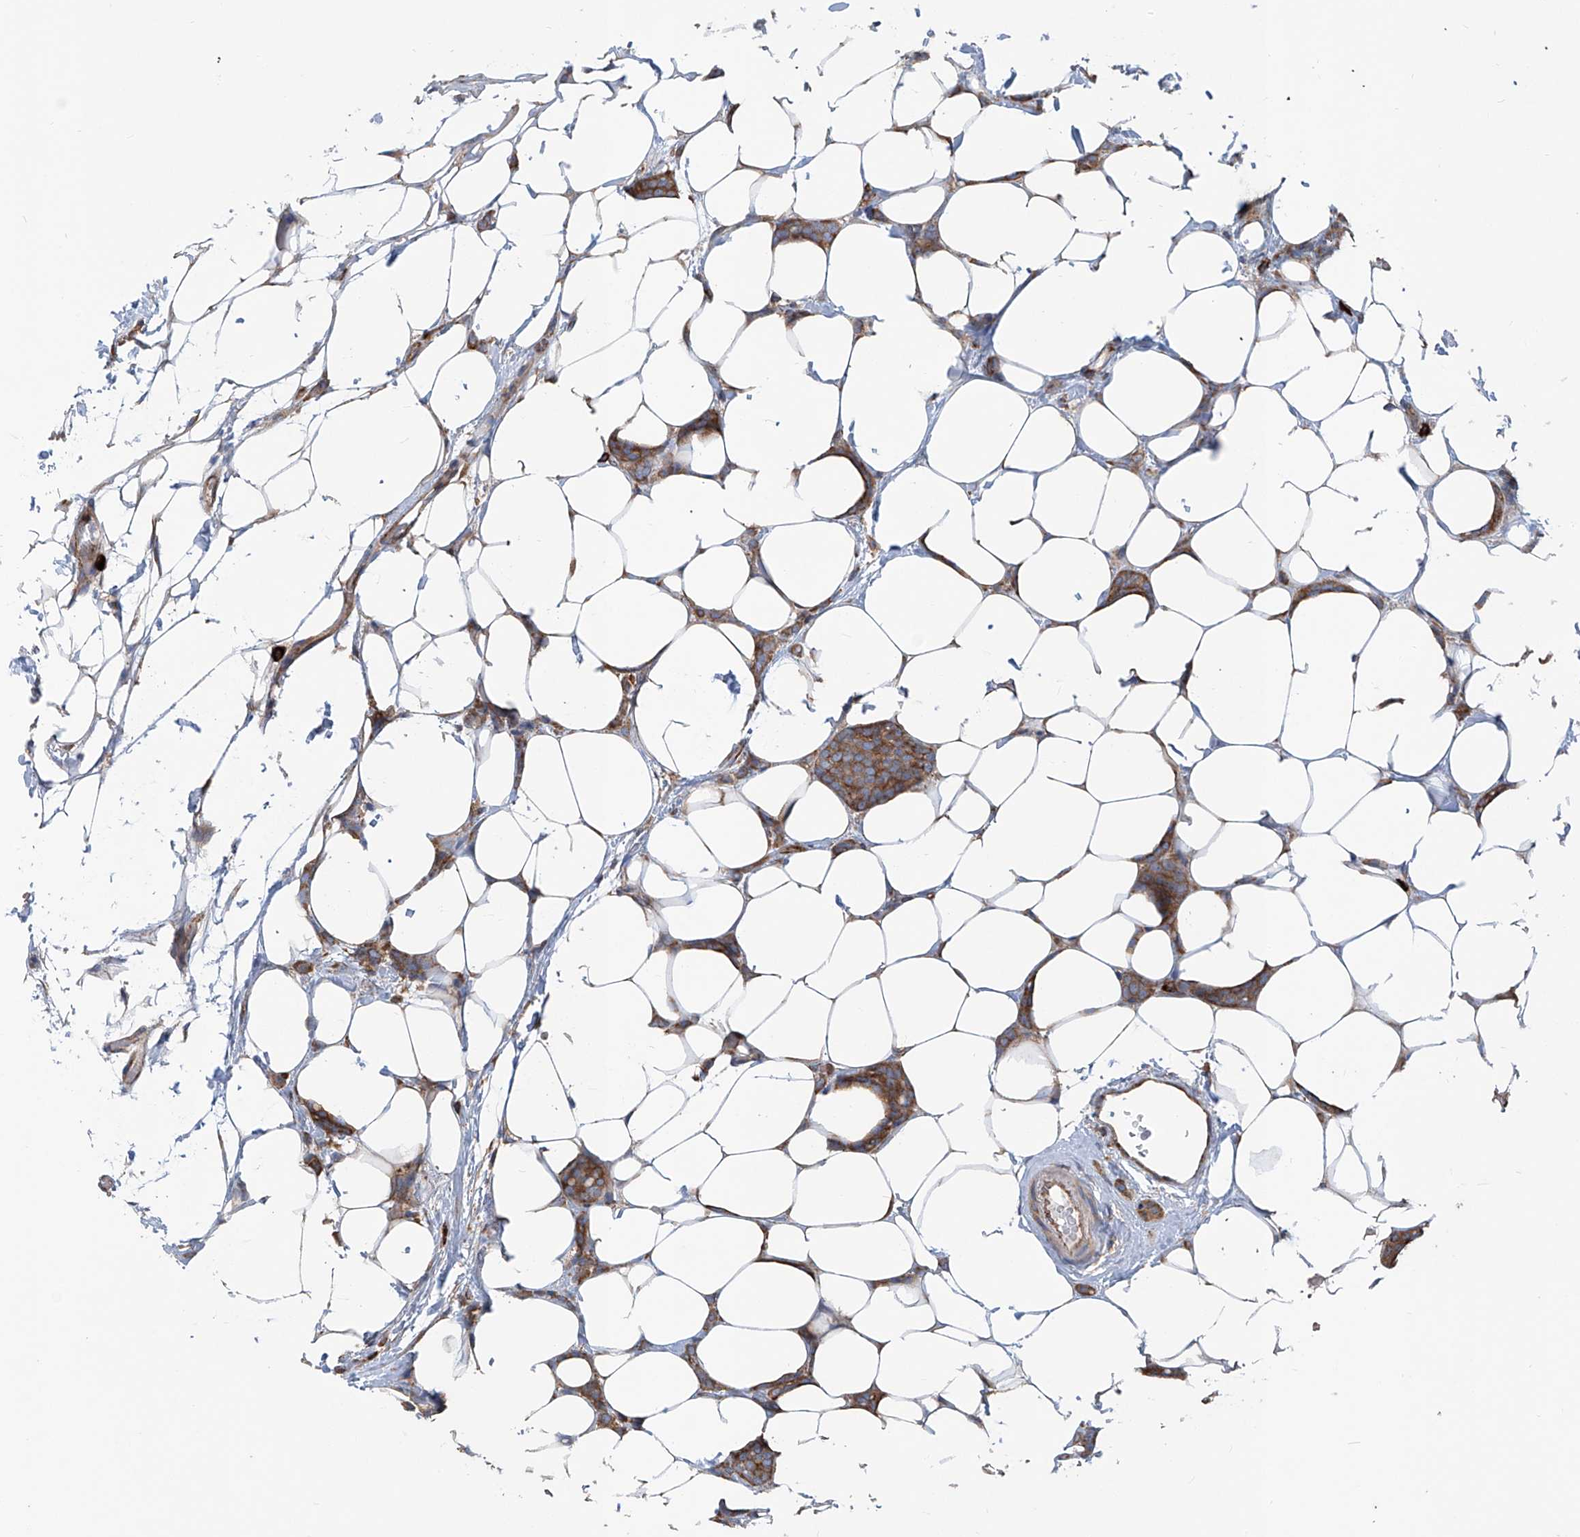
{"staining": {"intensity": "moderate", "quantity": ">75%", "location": "cytoplasmic/membranous"}, "tissue": "breast cancer", "cell_type": "Tumor cells", "image_type": "cancer", "snomed": [{"axis": "morphology", "description": "Lobular carcinoma"}, {"axis": "topography", "description": "Breast"}], "caption": "Immunohistochemistry (IHC) of breast lobular carcinoma exhibits medium levels of moderate cytoplasmic/membranous positivity in approximately >75% of tumor cells. (Stains: DAB (3,3'-diaminobenzidine) in brown, nuclei in blue, Microscopy: brightfield microscopy at high magnification).", "gene": "SENP2", "patient": {"sex": "female", "age": 50}}